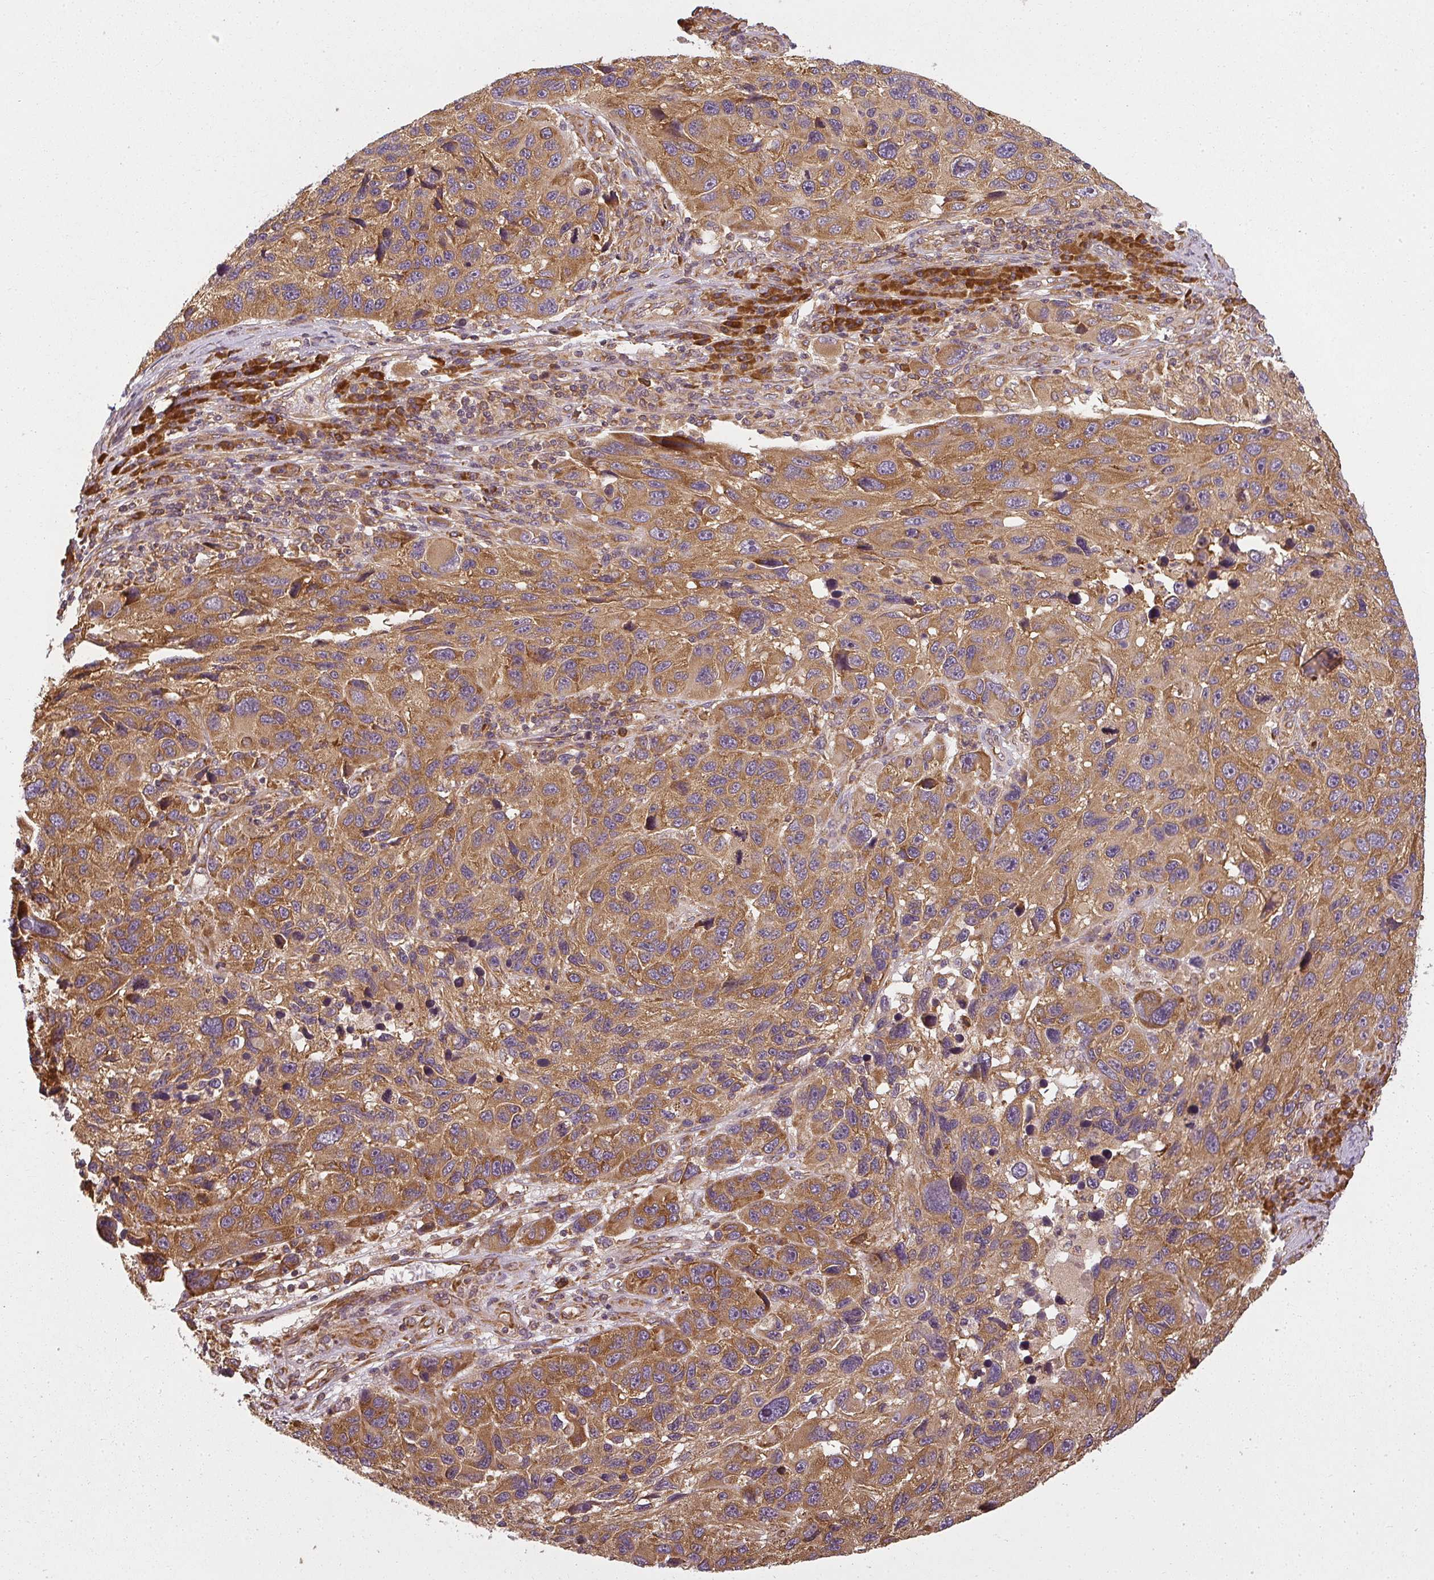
{"staining": {"intensity": "strong", "quantity": ">75%", "location": "cytoplasmic/membranous"}, "tissue": "melanoma", "cell_type": "Tumor cells", "image_type": "cancer", "snomed": [{"axis": "morphology", "description": "Malignant melanoma, NOS"}, {"axis": "topography", "description": "Skin"}], "caption": "High-power microscopy captured an immunohistochemistry (IHC) image of melanoma, revealing strong cytoplasmic/membranous positivity in about >75% of tumor cells.", "gene": "RPL24", "patient": {"sex": "male", "age": 53}}